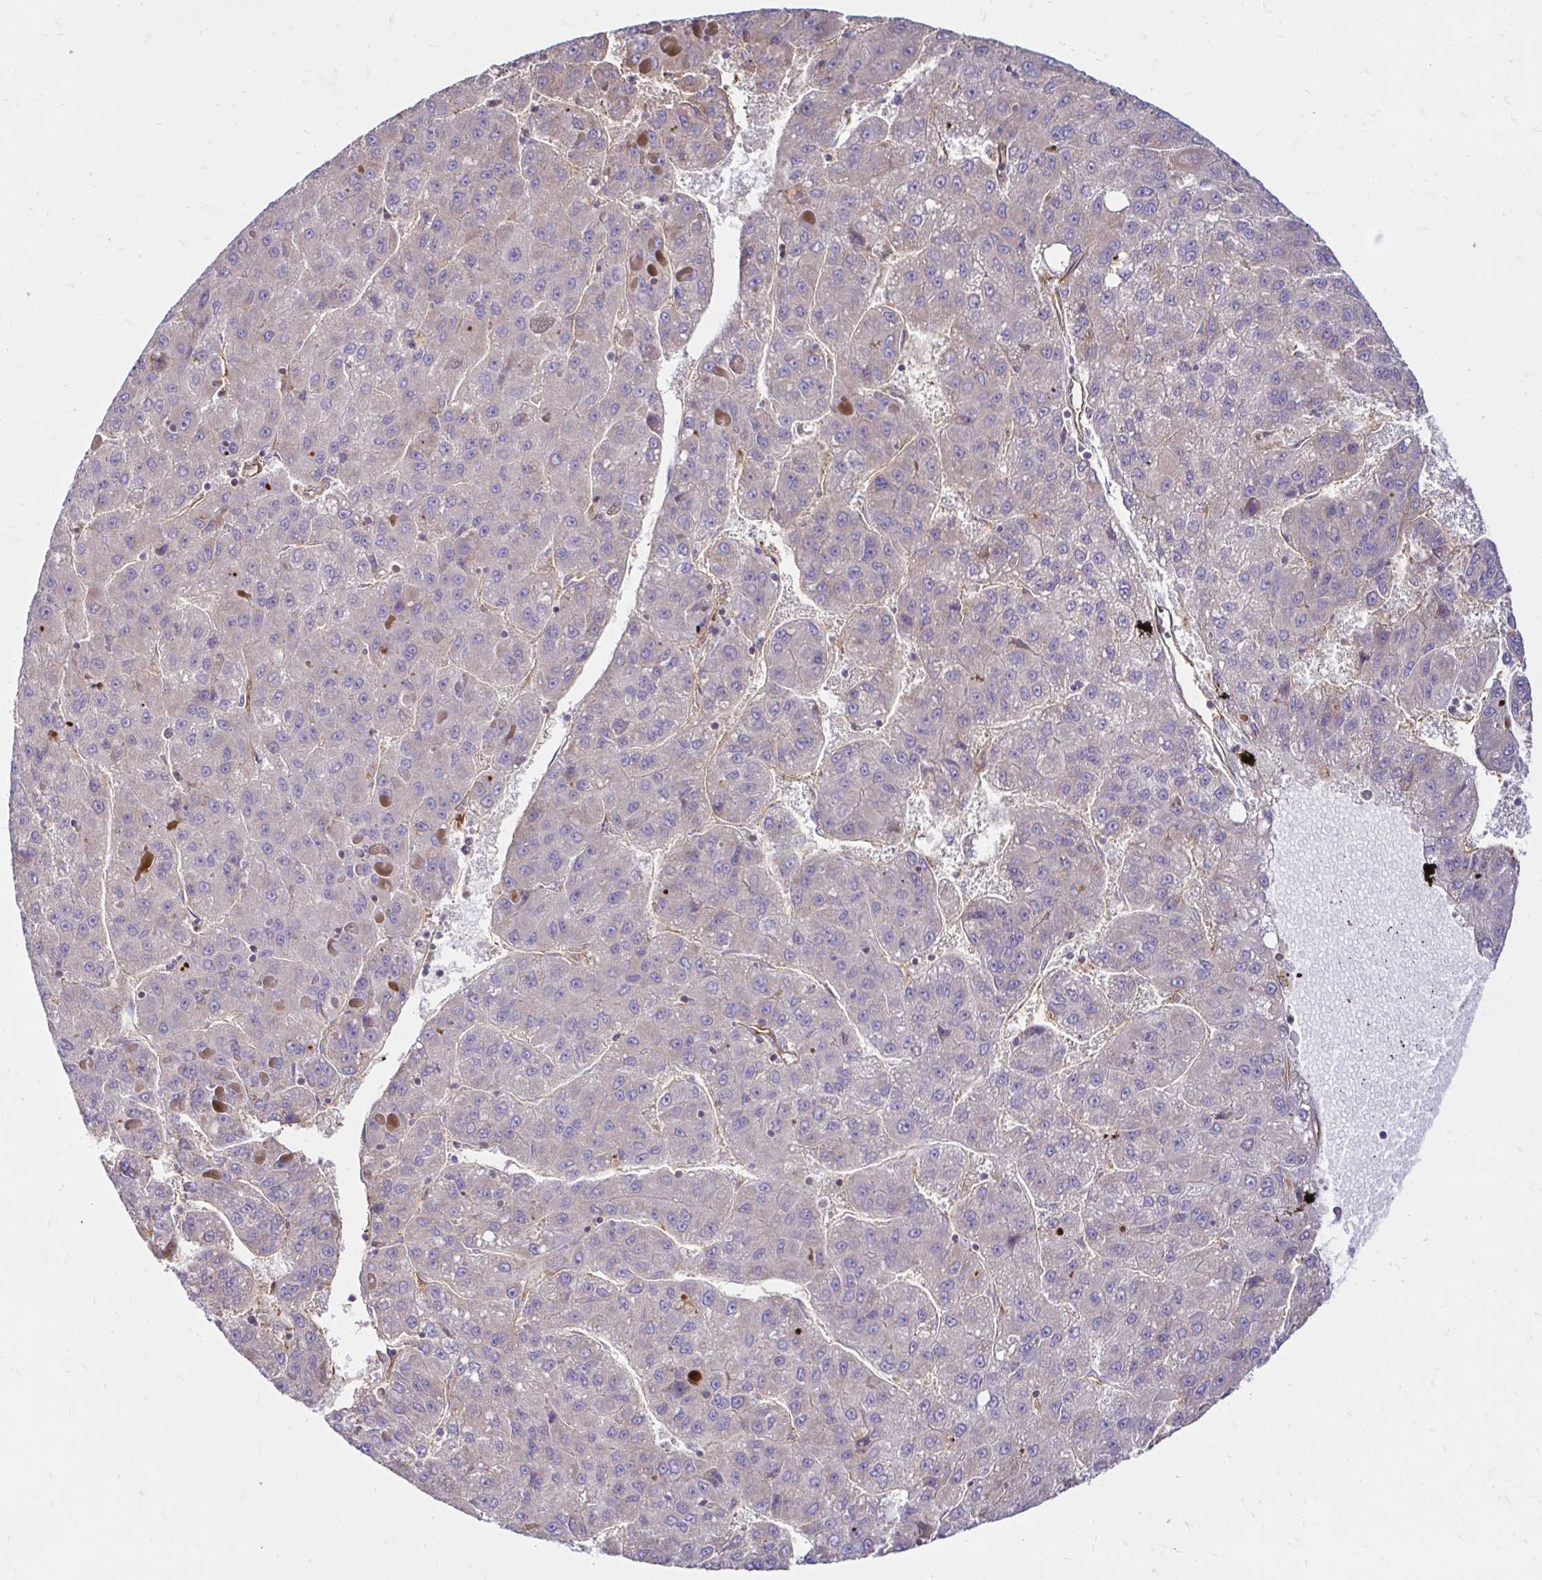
{"staining": {"intensity": "negative", "quantity": "none", "location": "none"}, "tissue": "liver cancer", "cell_type": "Tumor cells", "image_type": "cancer", "snomed": [{"axis": "morphology", "description": "Carcinoma, Hepatocellular, NOS"}, {"axis": "topography", "description": "Liver"}], "caption": "Immunohistochemistry image of neoplastic tissue: human liver hepatocellular carcinoma stained with DAB (3,3'-diaminobenzidine) displays no significant protein expression in tumor cells.", "gene": "ITGA2", "patient": {"sex": "female", "age": 82}}